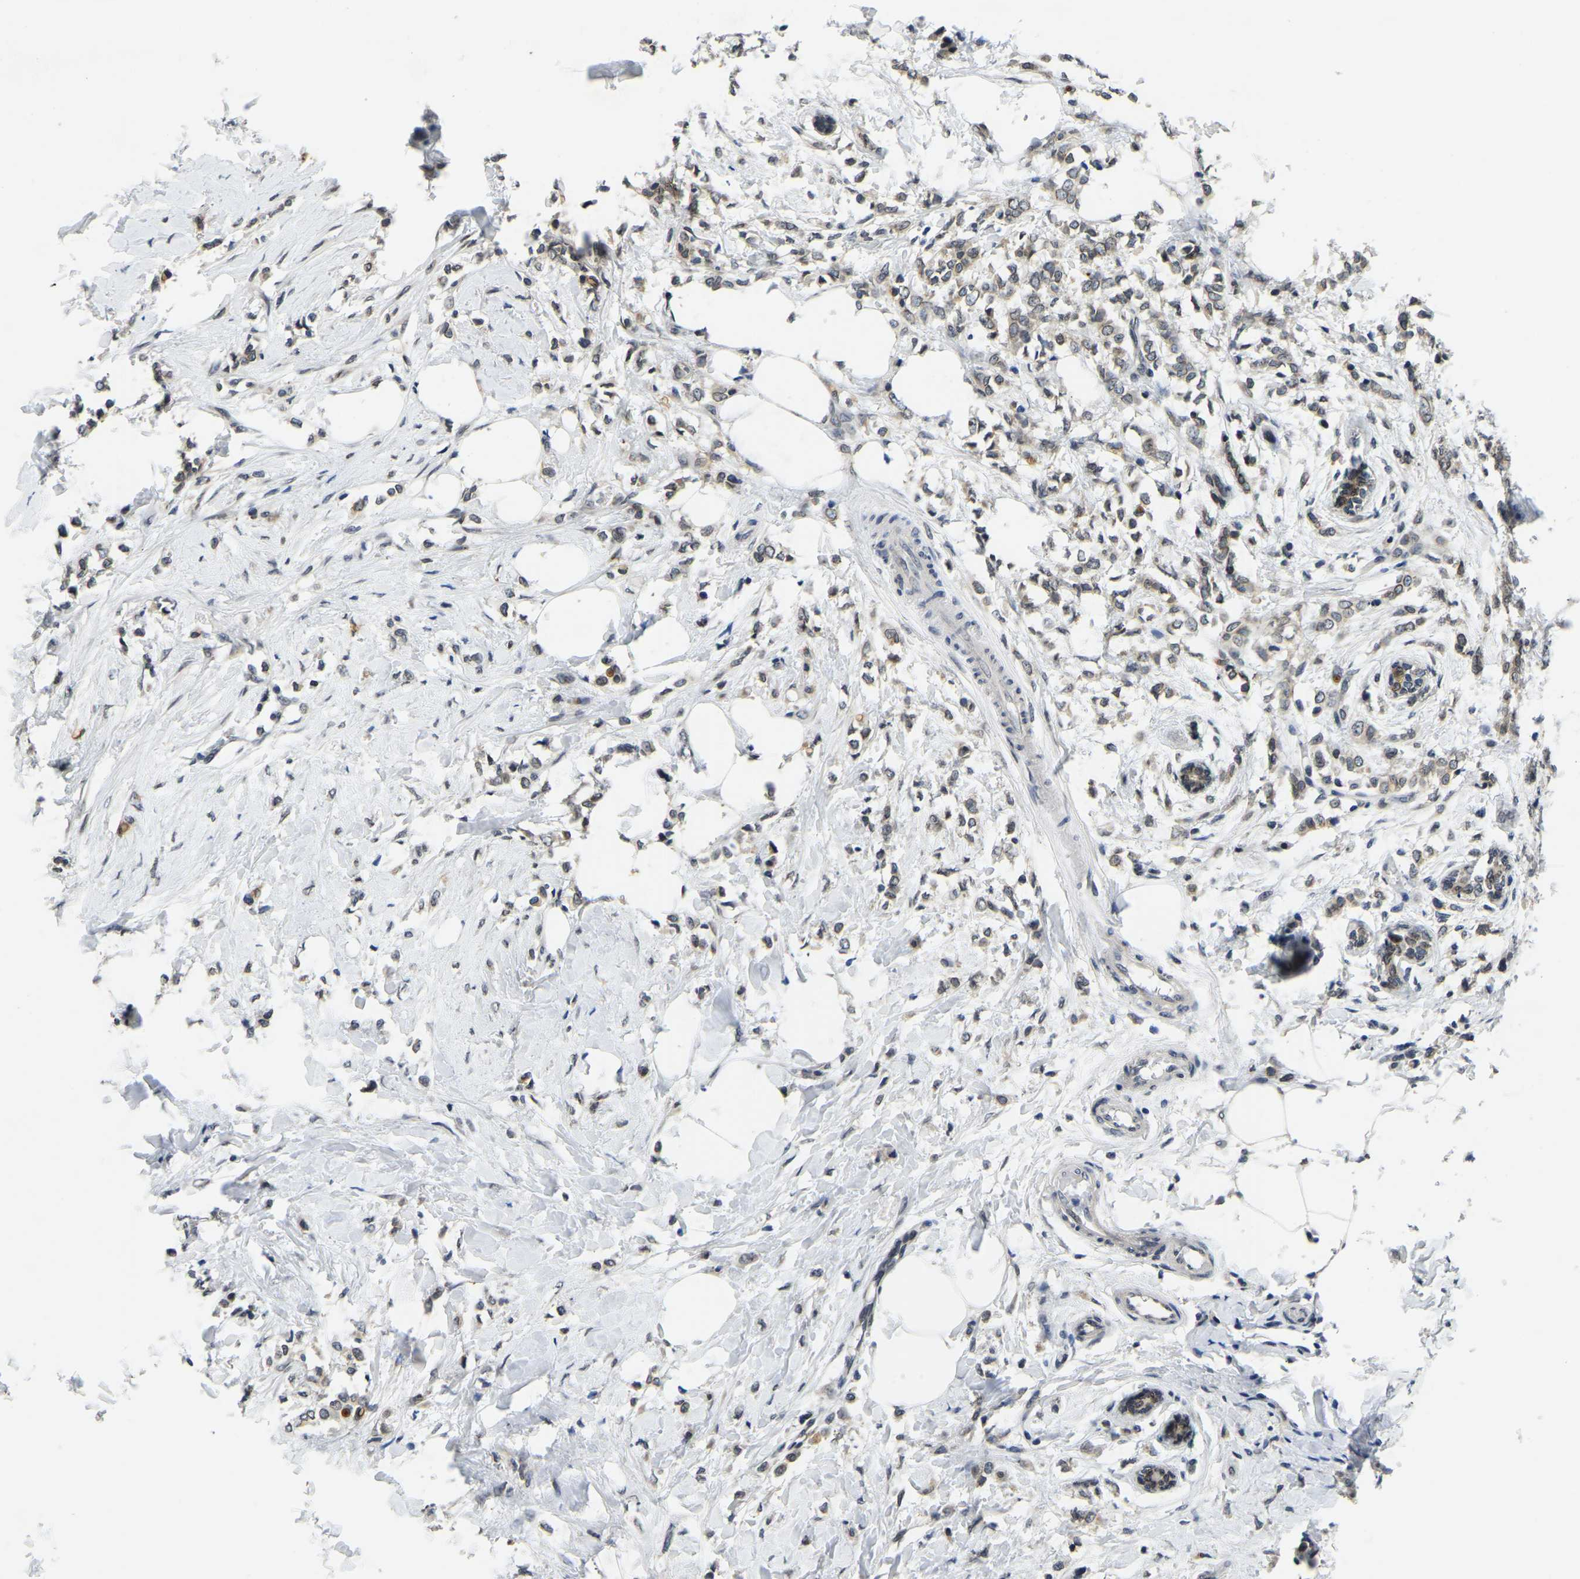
{"staining": {"intensity": "weak", "quantity": ">75%", "location": "cytoplasmic/membranous,nuclear"}, "tissue": "breast cancer", "cell_type": "Tumor cells", "image_type": "cancer", "snomed": [{"axis": "morphology", "description": "Lobular carcinoma, in situ"}, {"axis": "morphology", "description": "Lobular carcinoma"}, {"axis": "topography", "description": "Breast"}], "caption": "Weak cytoplasmic/membranous and nuclear protein positivity is seen in about >75% of tumor cells in breast cancer (lobular carcinoma in situ).", "gene": "RANBP2", "patient": {"sex": "female", "age": 41}}